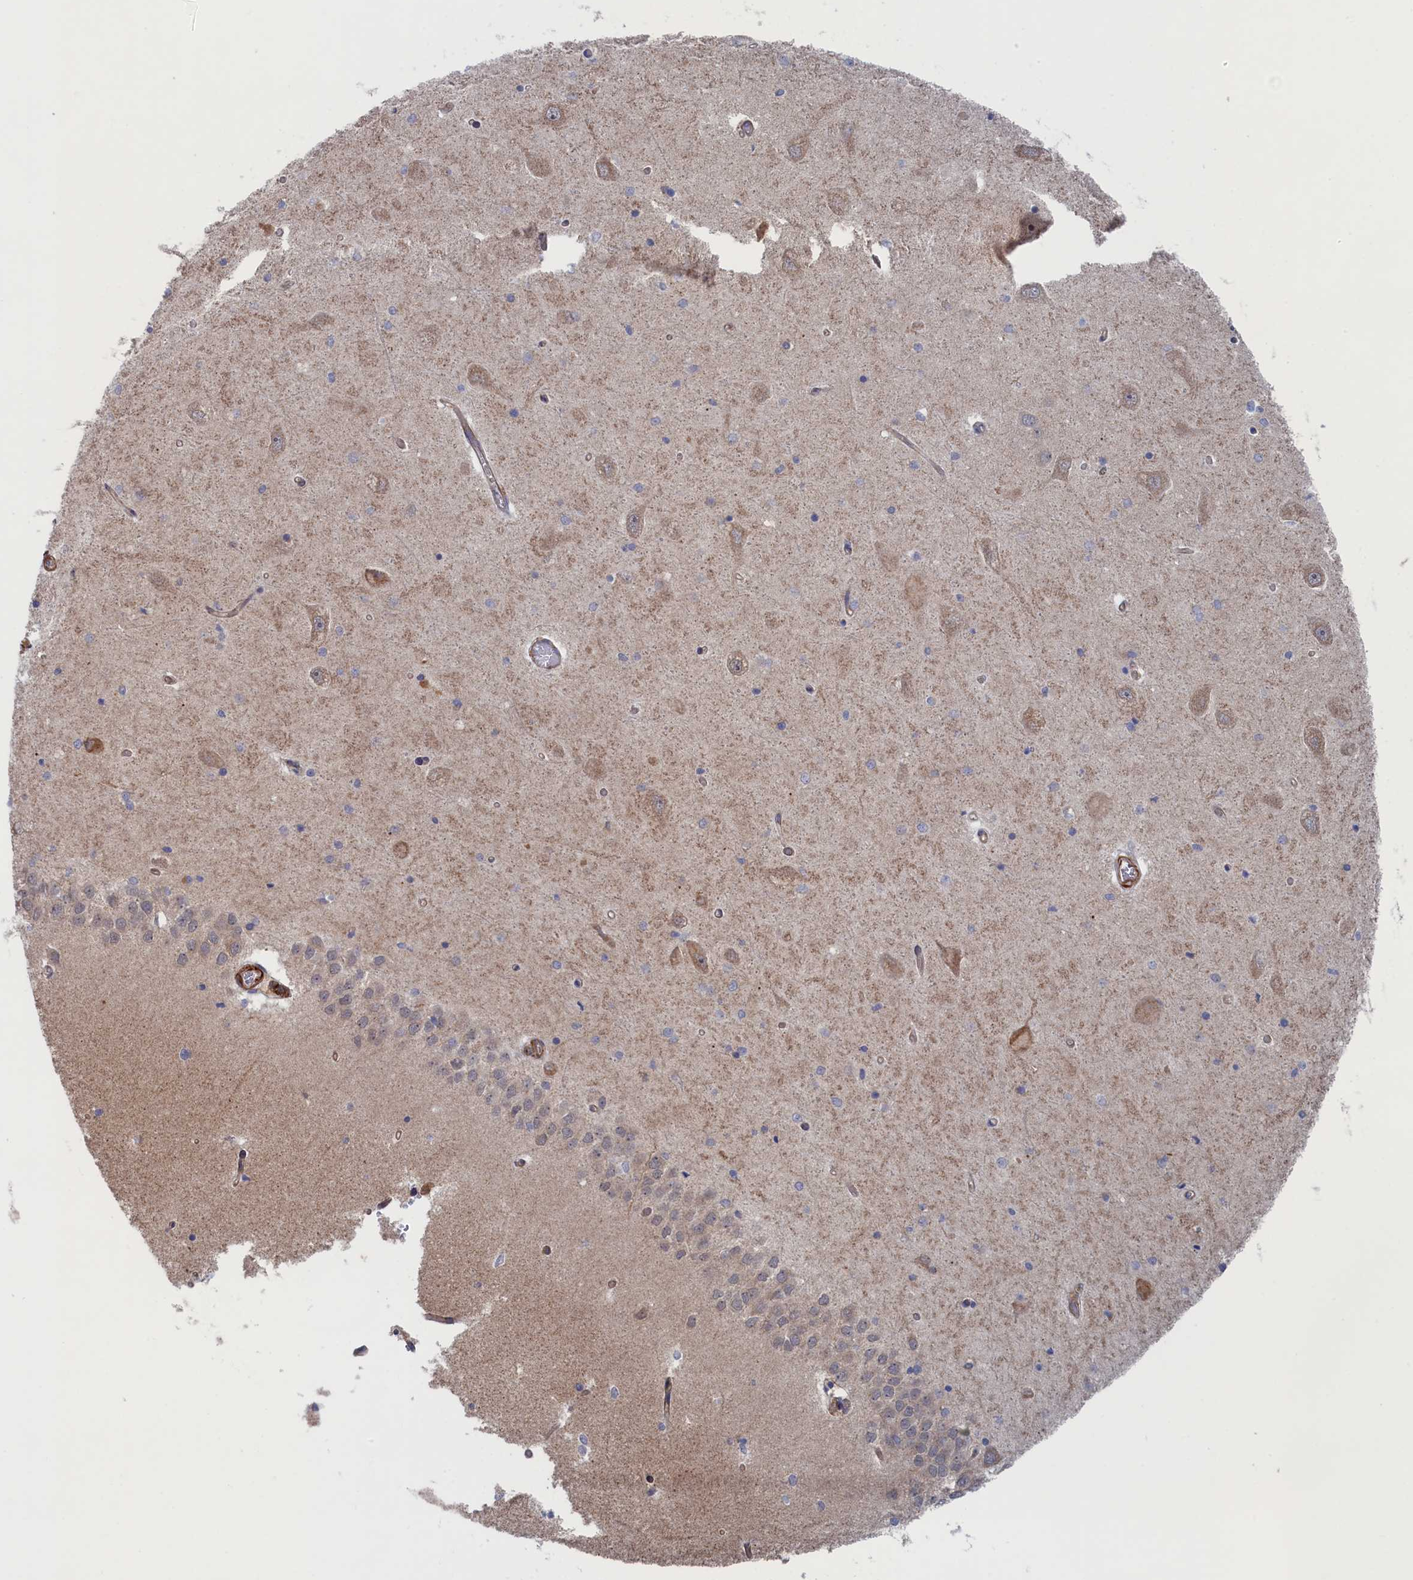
{"staining": {"intensity": "weak", "quantity": "<25%", "location": "cytoplasmic/membranous"}, "tissue": "hippocampus", "cell_type": "Glial cells", "image_type": "normal", "snomed": [{"axis": "morphology", "description": "Normal tissue, NOS"}, {"axis": "topography", "description": "Hippocampus"}], "caption": "This is a image of immunohistochemistry (IHC) staining of unremarkable hippocampus, which shows no positivity in glial cells. (Stains: DAB immunohistochemistry with hematoxylin counter stain, Microscopy: brightfield microscopy at high magnification).", "gene": "FILIP1L", "patient": {"sex": "male", "age": 45}}